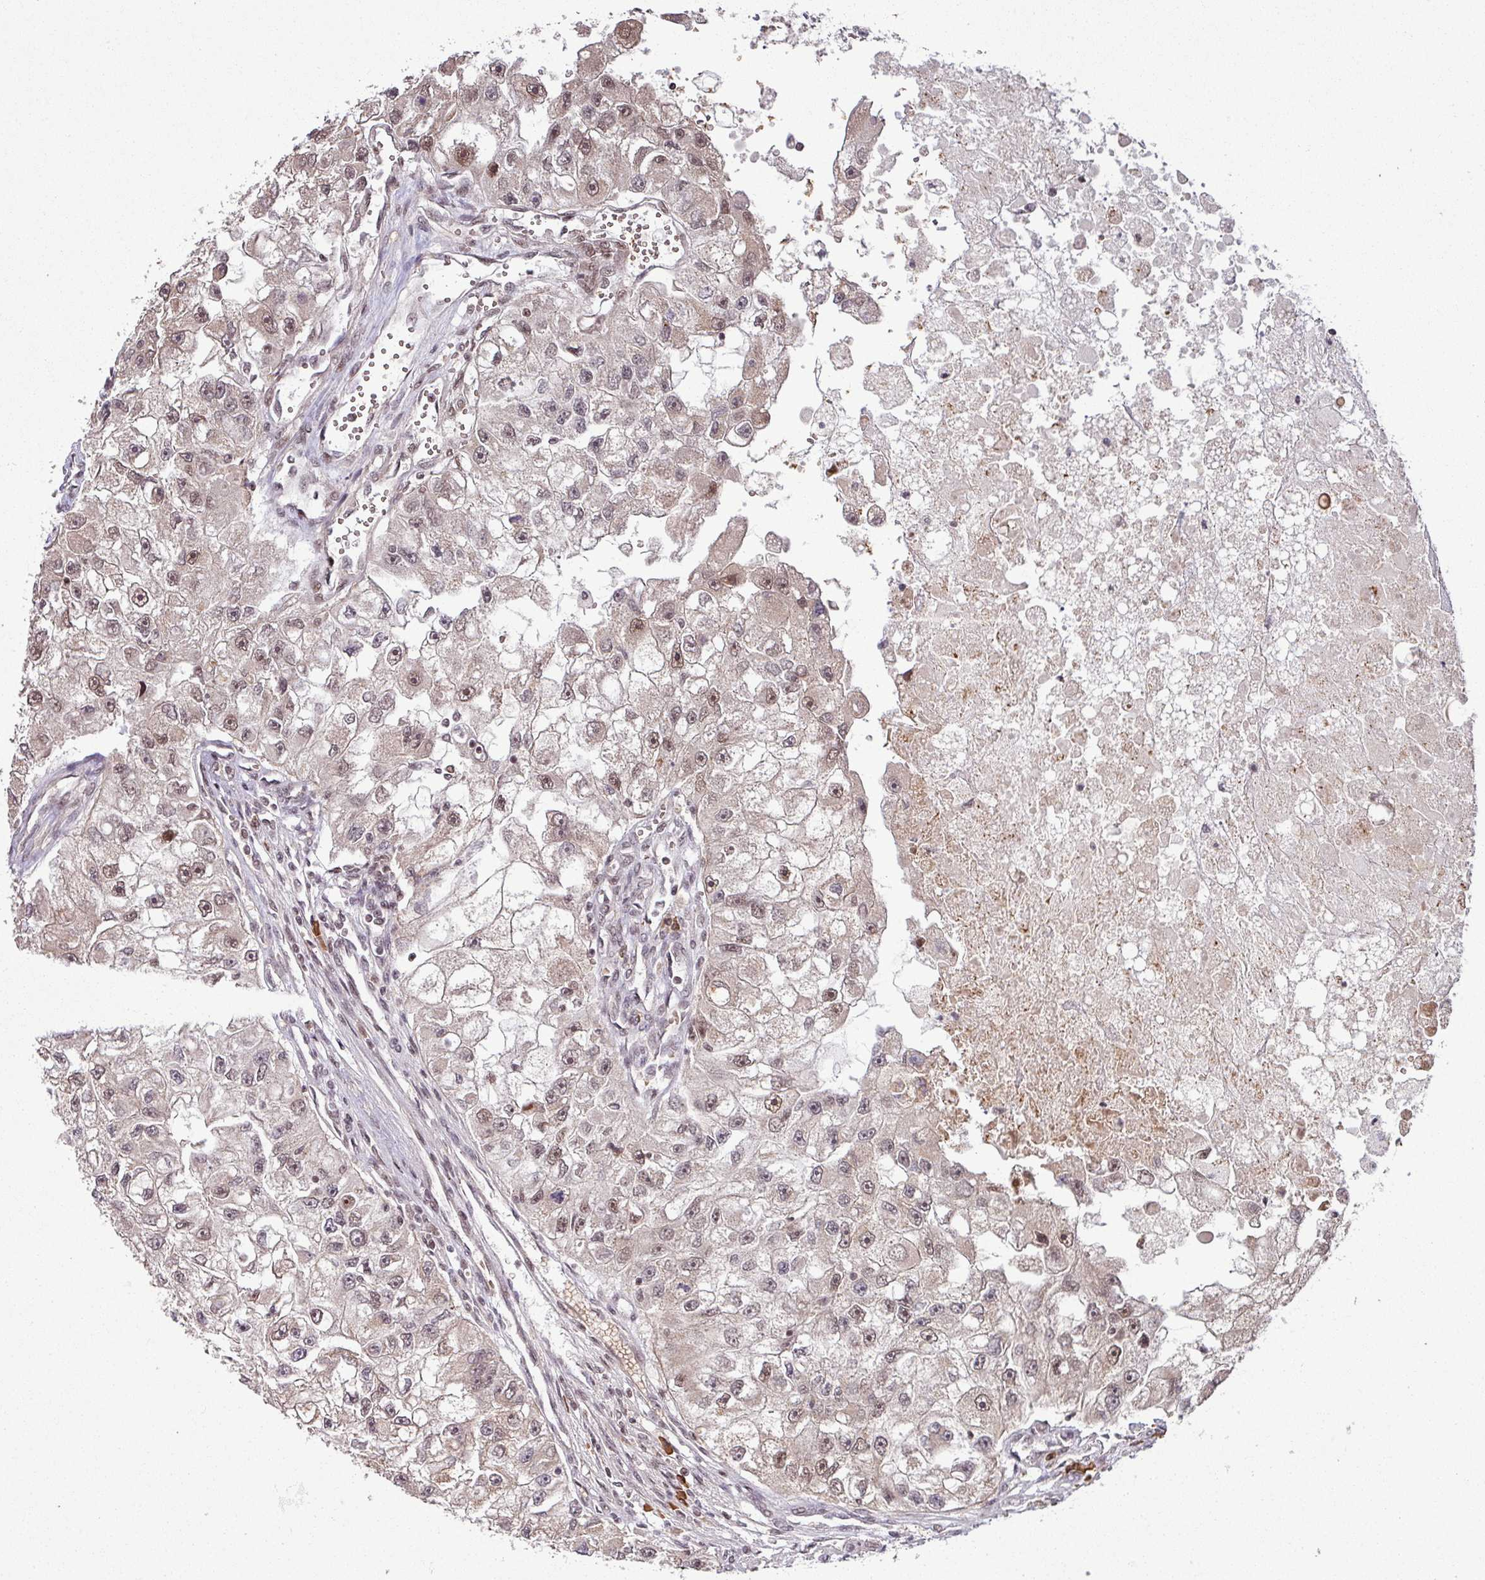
{"staining": {"intensity": "moderate", "quantity": ">75%", "location": "nuclear"}, "tissue": "renal cancer", "cell_type": "Tumor cells", "image_type": "cancer", "snomed": [{"axis": "morphology", "description": "Adenocarcinoma, NOS"}, {"axis": "topography", "description": "Kidney"}], "caption": "Immunohistochemical staining of adenocarcinoma (renal) shows moderate nuclear protein staining in about >75% of tumor cells. The staining was performed using DAB, with brown indicating positive protein expression. Nuclei are stained blue with hematoxylin.", "gene": "PHF23", "patient": {"sex": "male", "age": 63}}